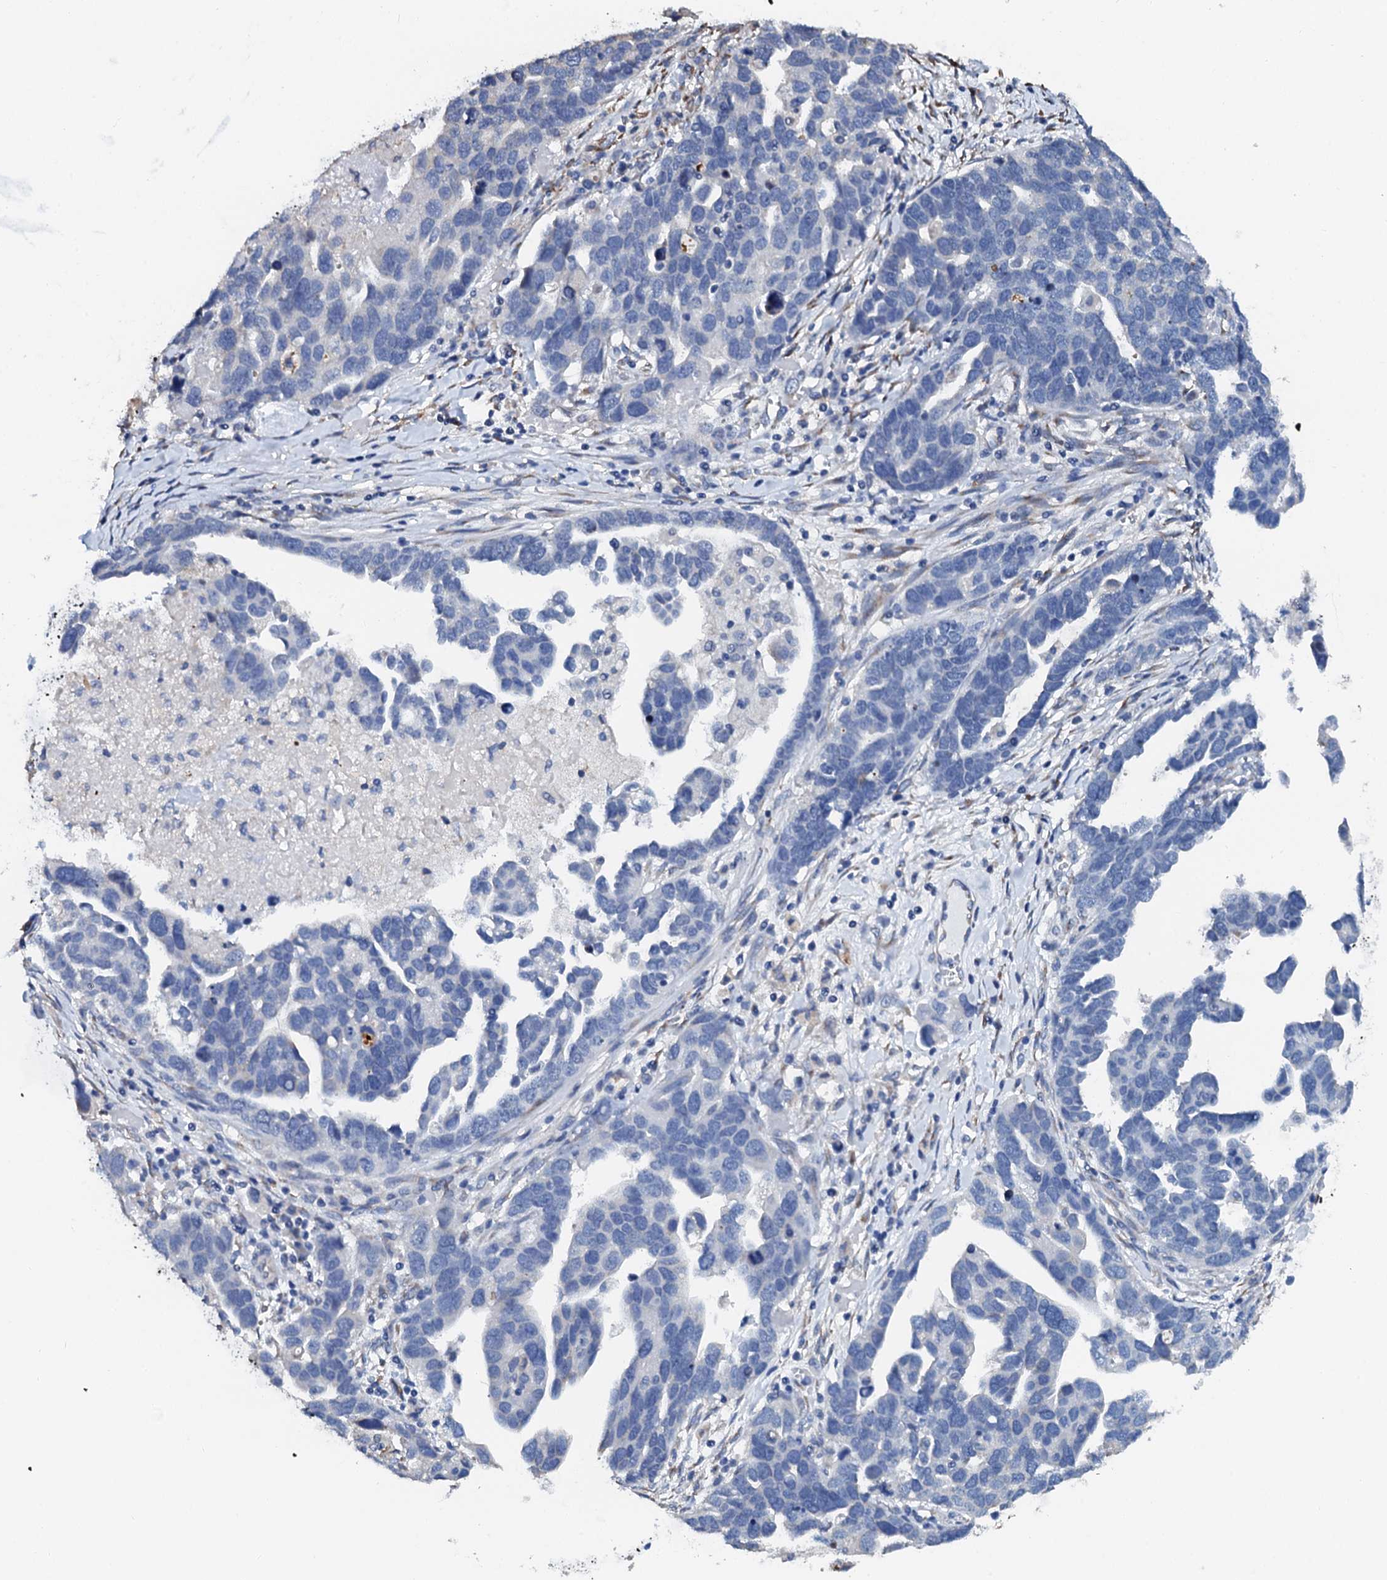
{"staining": {"intensity": "negative", "quantity": "none", "location": "none"}, "tissue": "ovarian cancer", "cell_type": "Tumor cells", "image_type": "cancer", "snomed": [{"axis": "morphology", "description": "Cystadenocarcinoma, serous, NOS"}, {"axis": "topography", "description": "Ovary"}], "caption": "The histopathology image shows no staining of tumor cells in ovarian cancer.", "gene": "AKAP3", "patient": {"sex": "female", "age": 54}}